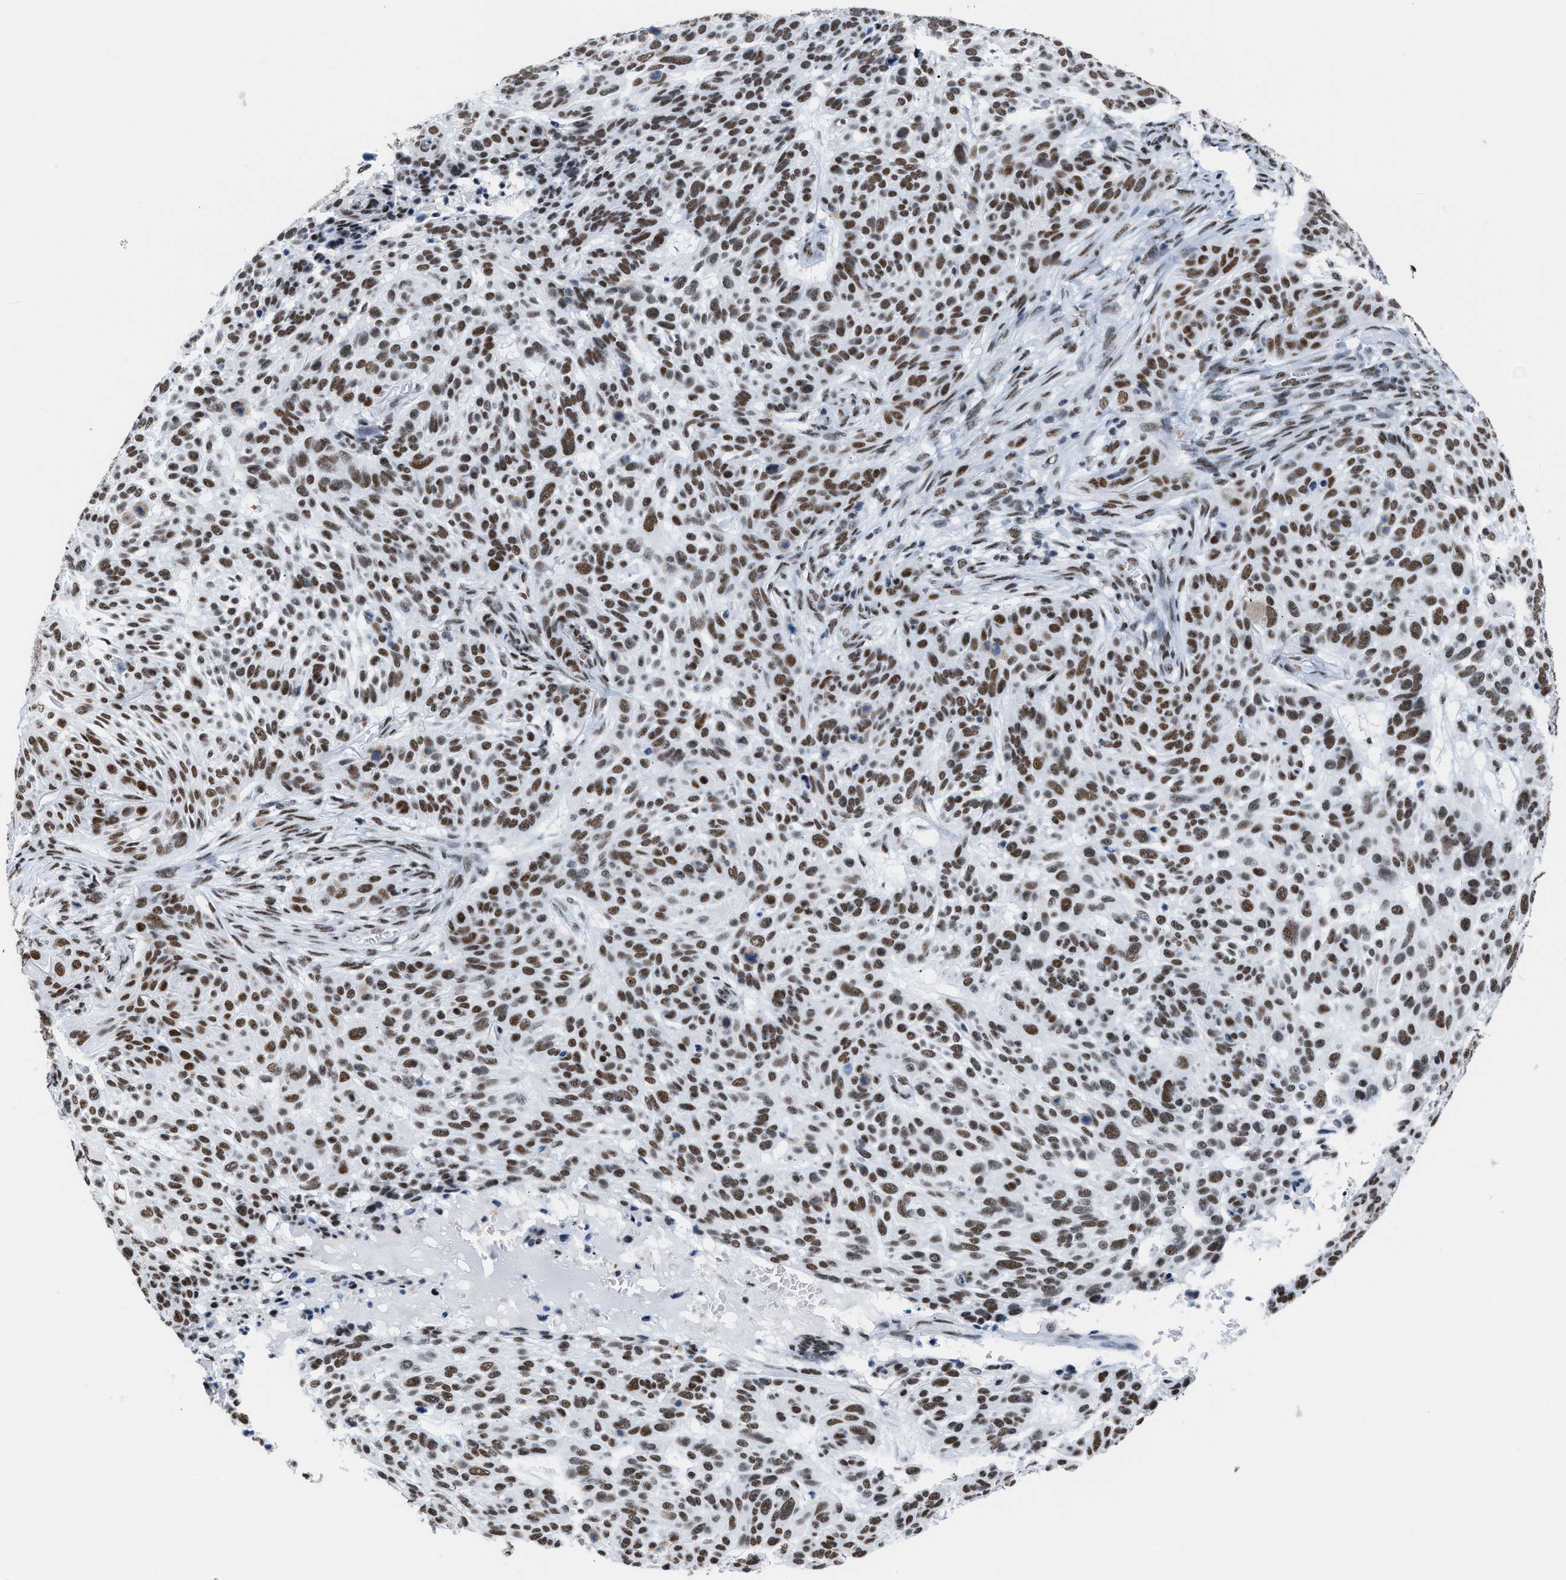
{"staining": {"intensity": "strong", "quantity": "25%-75%", "location": "nuclear"}, "tissue": "skin cancer", "cell_type": "Tumor cells", "image_type": "cancer", "snomed": [{"axis": "morphology", "description": "Basal cell carcinoma"}, {"axis": "topography", "description": "Skin"}], "caption": "DAB (3,3'-diaminobenzidine) immunohistochemical staining of skin cancer displays strong nuclear protein expression in about 25%-75% of tumor cells. The staining was performed using DAB (3,3'-diaminobenzidine), with brown indicating positive protein expression. Nuclei are stained blue with hematoxylin.", "gene": "CCAR2", "patient": {"sex": "male", "age": 85}}